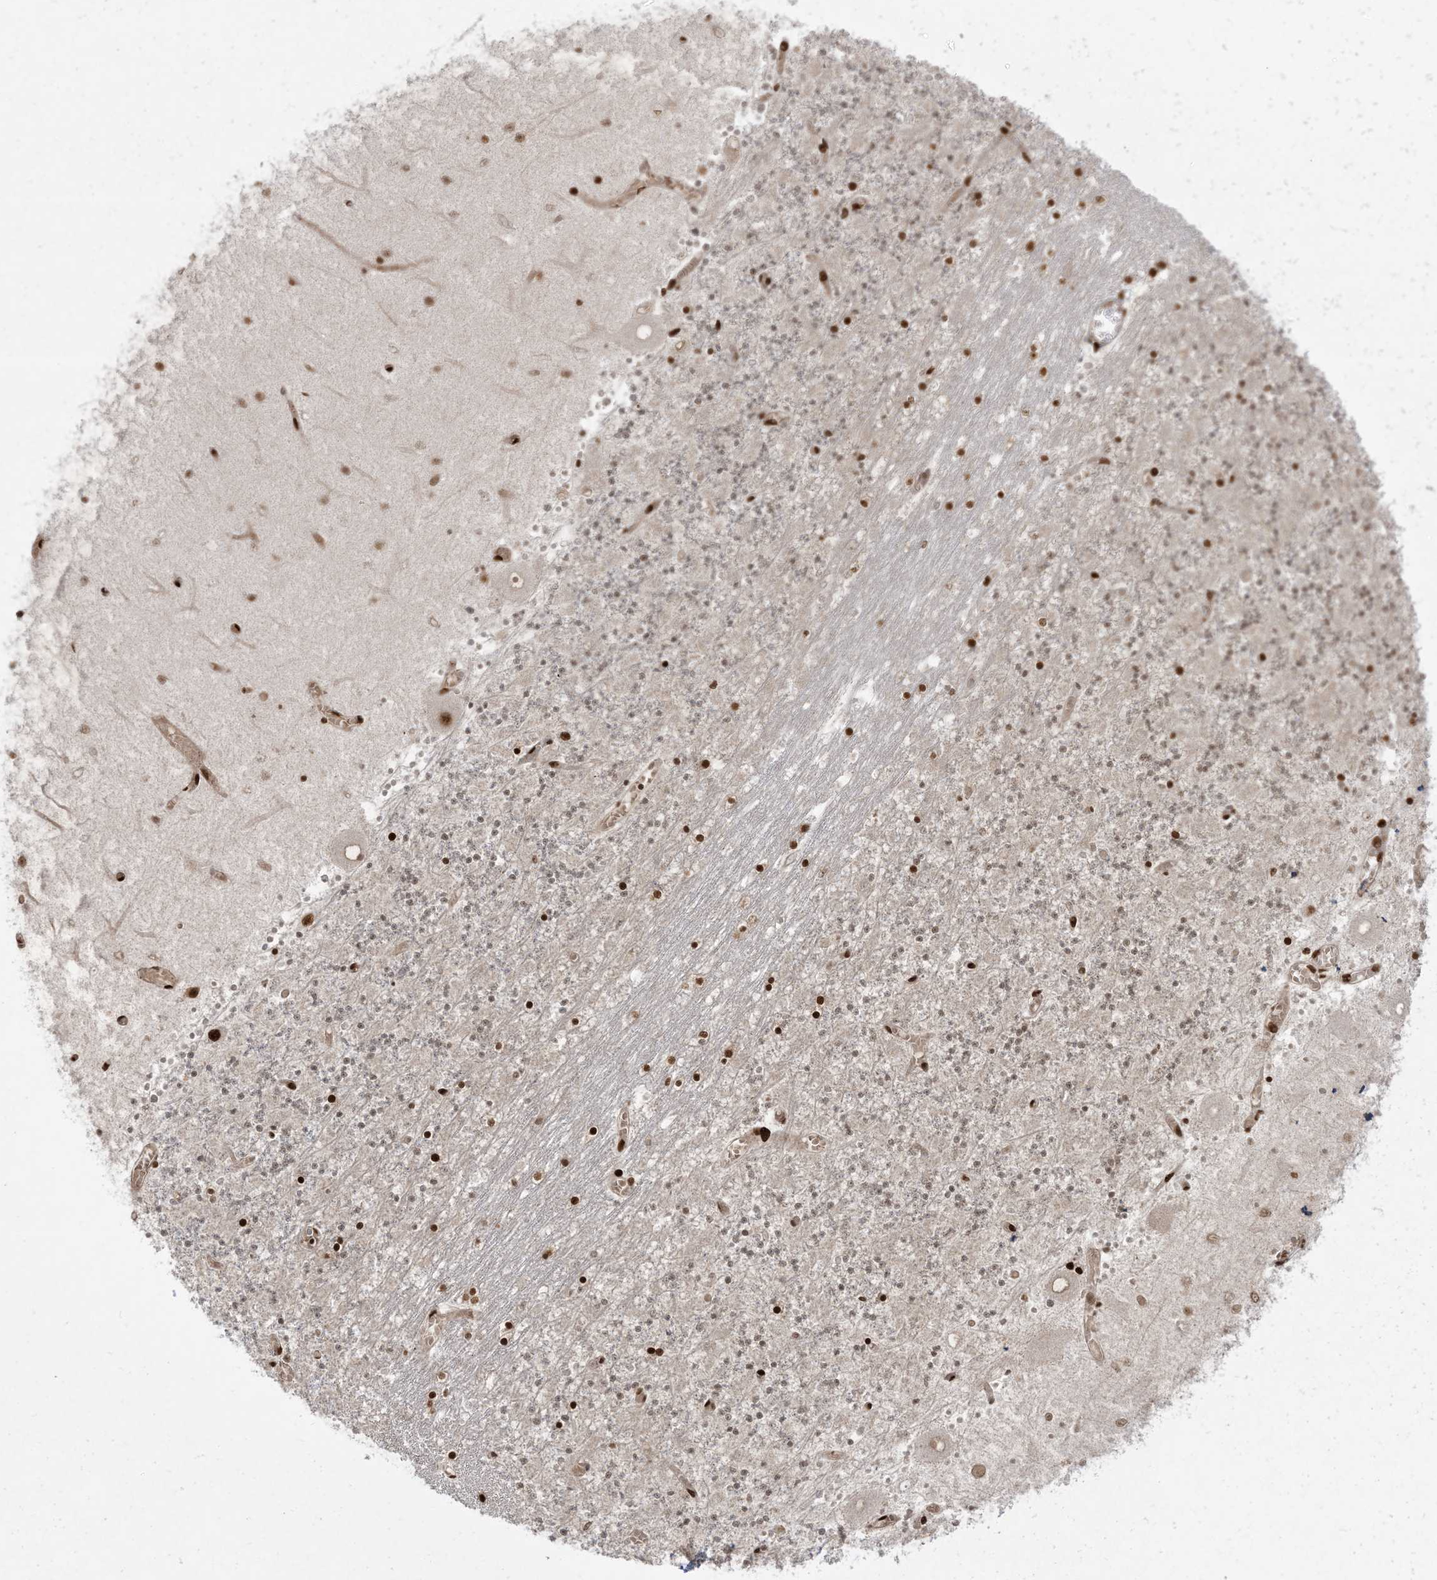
{"staining": {"intensity": "strong", "quantity": "<25%", "location": "nuclear"}, "tissue": "cerebellum", "cell_type": "Cells in granular layer", "image_type": "normal", "snomed": [{"axis": "morphology", "description": "Normal tissue, NOS"}, {"axis": "topography", "description": "Cerebellum"}], "caption": "The immunohistochemical stain labels strong nuclear expression in cells in granular layer of benign cerebellum. The staining is performed using DAB brown chromogen to label protein expression. The nuclei are counter-stained blue using hematoxylin.", "gene": "RBM10", "patient": {"sex": "female", "age": 28}}